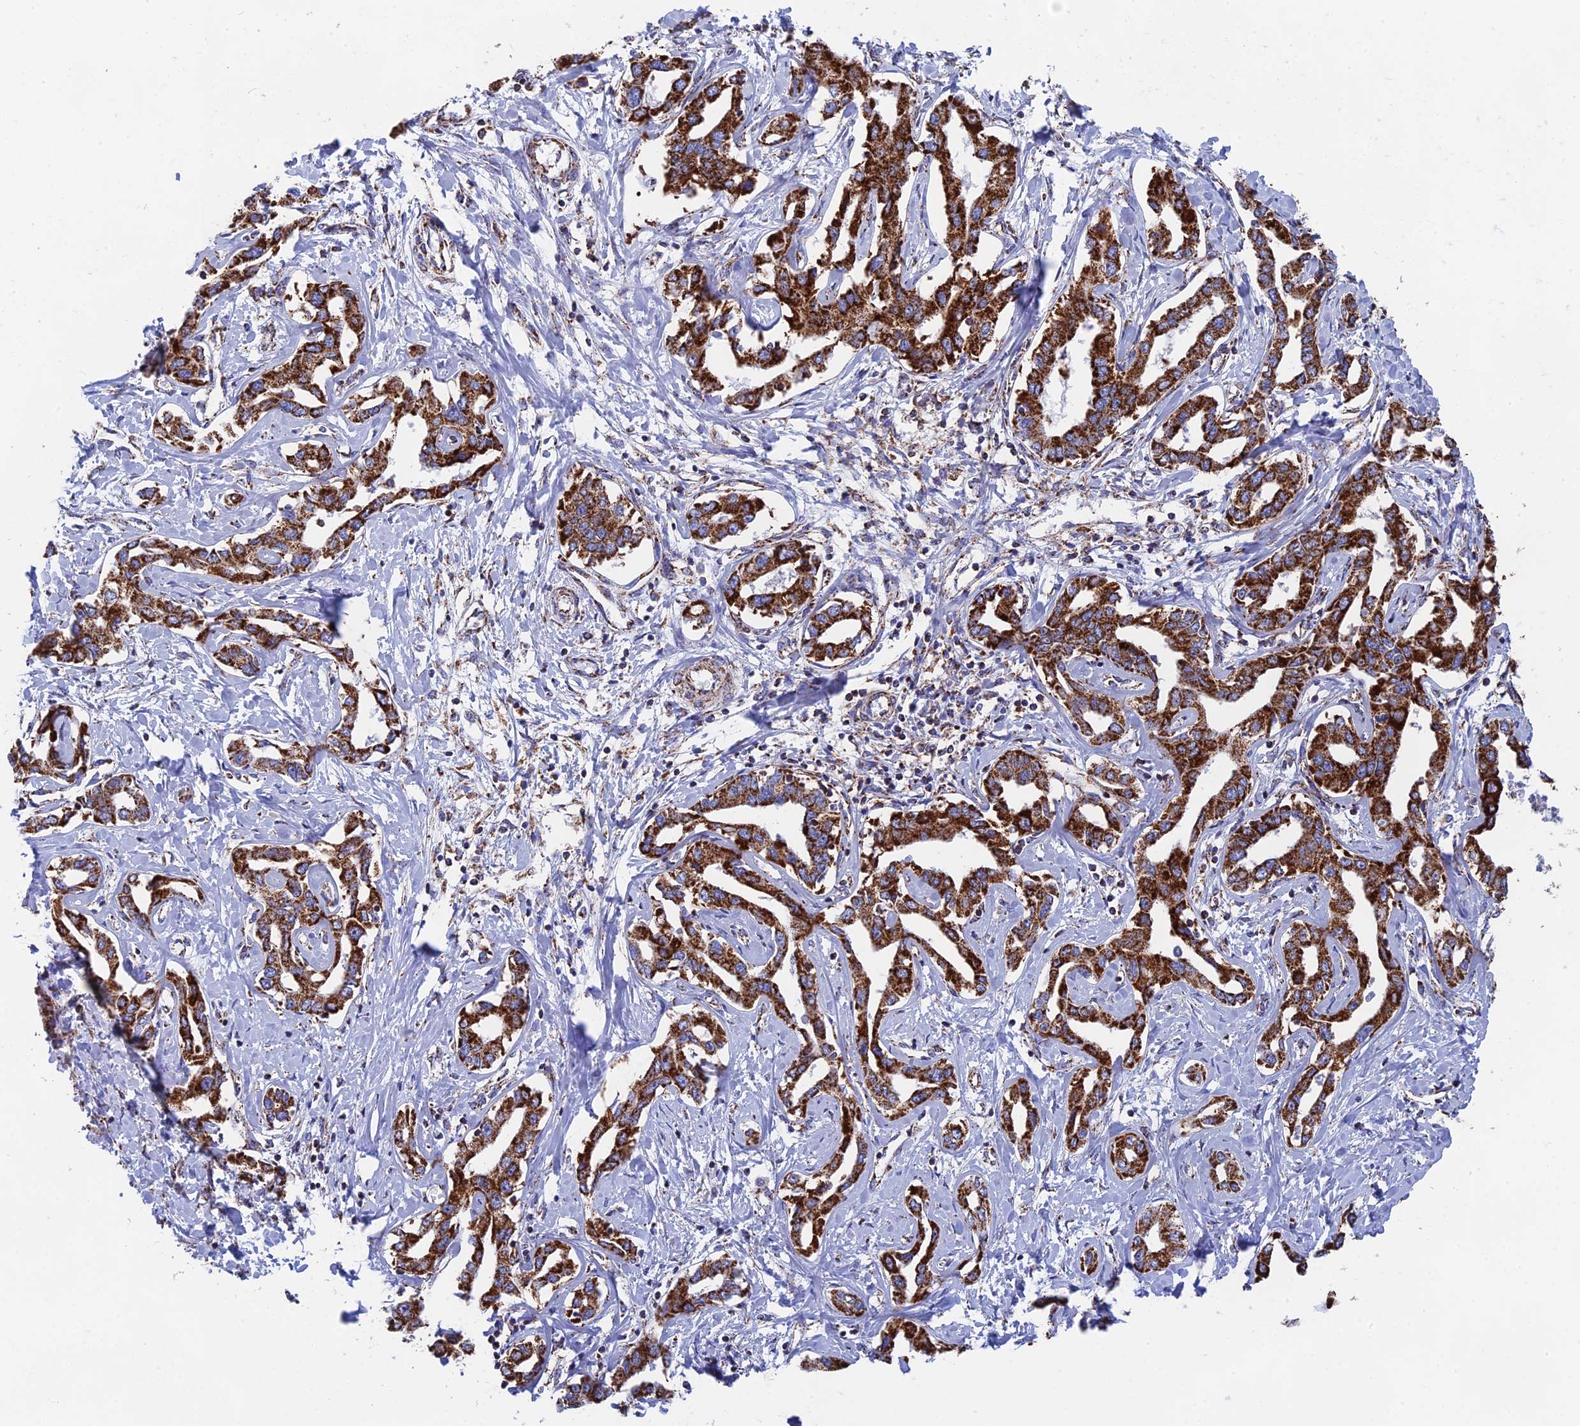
{"staining": {"intensity": "strong", "quantity": ">75%", "location": "cytoplasmic/membranous"}, "tissue": "liver cancer", "cell_type": "Tumor cells", "image_type": "cancer", "snomed": [{"axis": "morphology", "description": "Cholangiocarcinoma"}, {"axis": "topography", "description": "Liver"}], "caption": "Immunohistochemistry micrograph of neoplastic tissue: liver cancer (cholangiocarcinoma) stained using immunohistochemistry (IHC) displays high levels of strong protein expression localized specifically in the cytoplasmic/membranous of tumor cells, appearing as a cytoplasmic/membranous brown color.", "gene": "NDUFA5", "patient": {"sex": "male", "age": 59}}